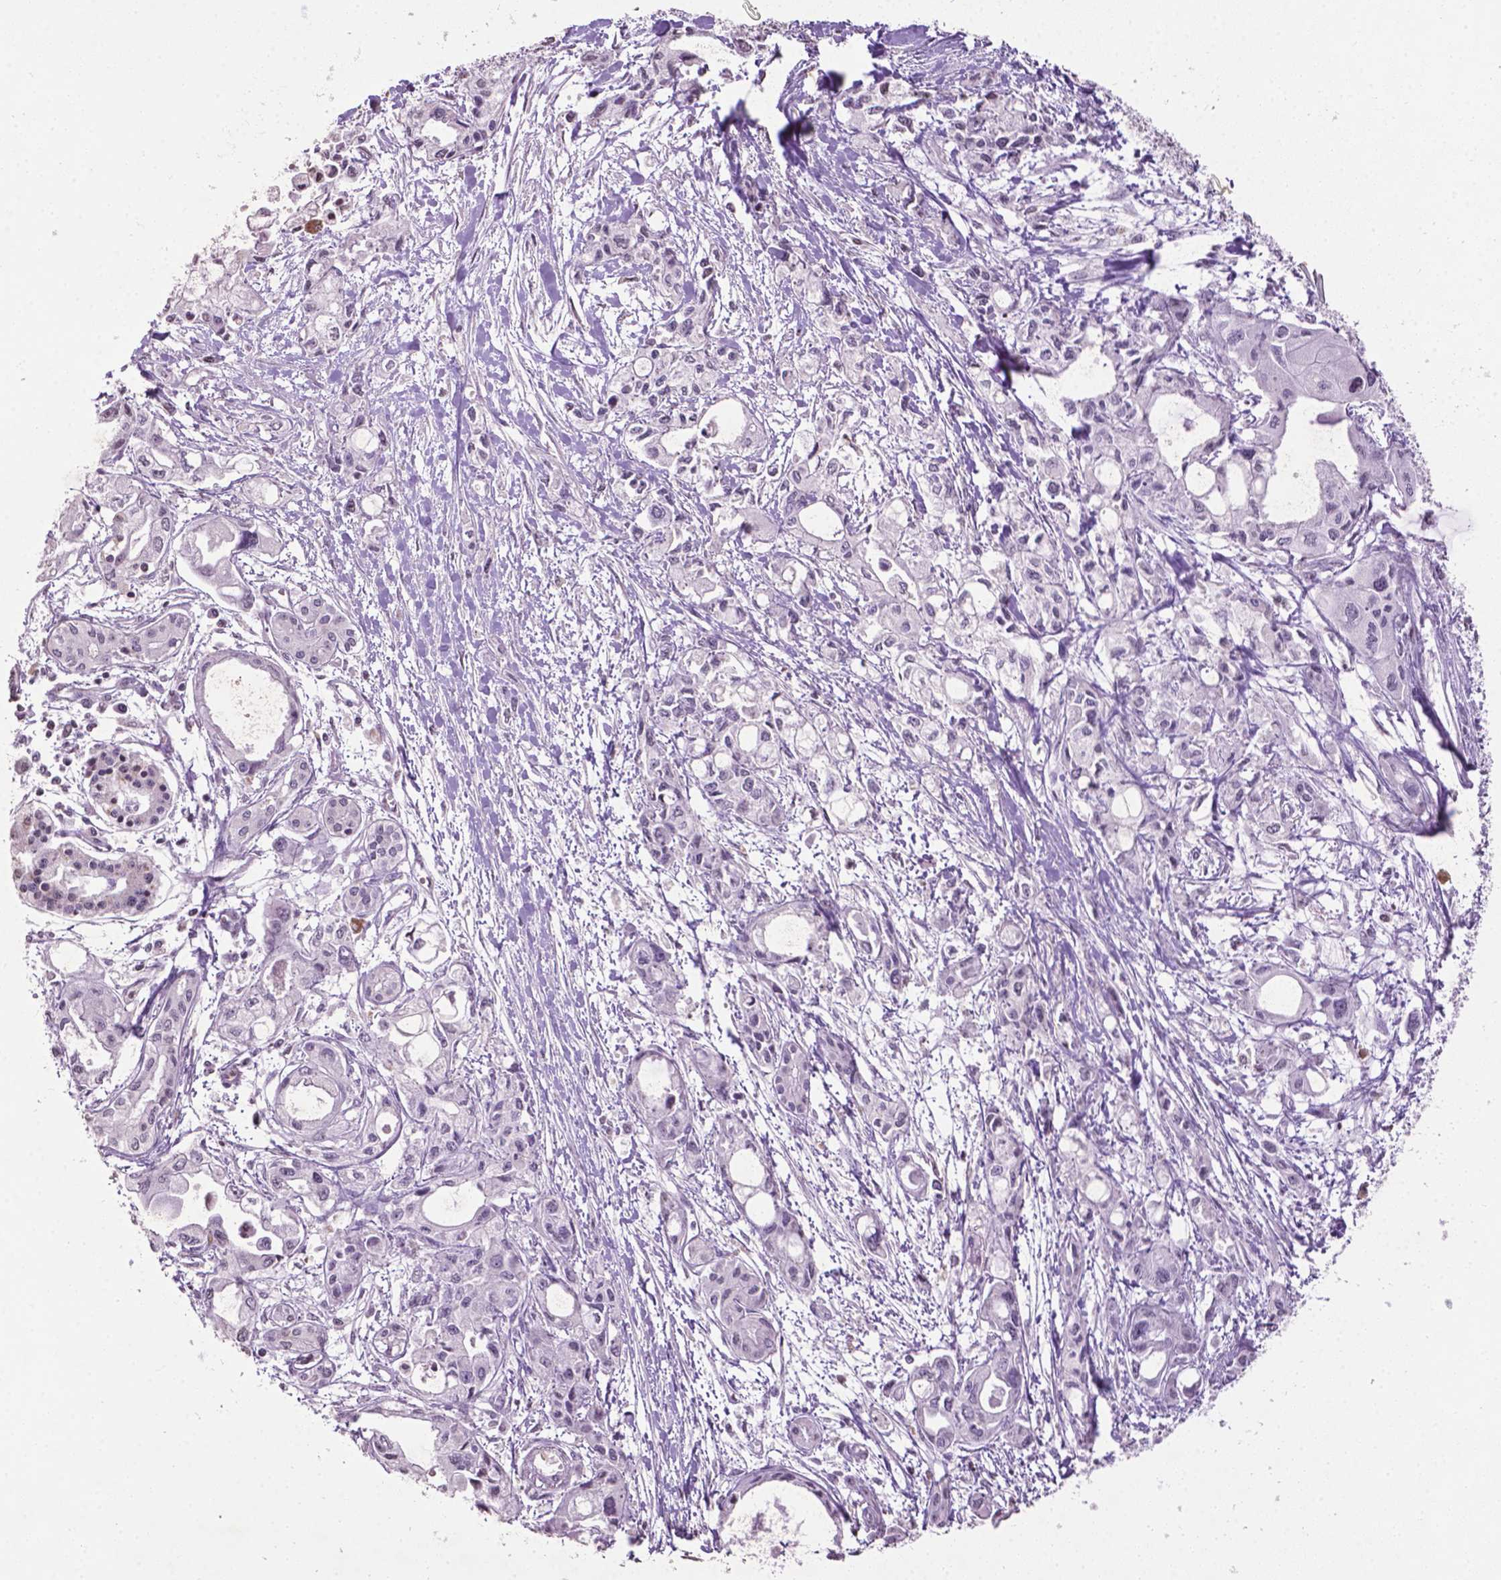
{"staining": {"intensity": "negative", "quantity": "none", "location": "none"}, "tissue": "pancreatic cancer", "cell_type": "Tumor cells", "image_type": "cancer", "snomed": [{"axis": "morphology", "description": "Adenocarcinoma, NOS"}, {"axis": "topography", "description": "Pancreas"}], "caption": "High power microscopy photomicrograph of an immunohistochemistry (IHC) image of pancreatic cancer (adenocarcinoma), revealing no significant positivity in tumor cells.", "gene": "NTNG2", "patient": {"sex": "female", "age": 61}}